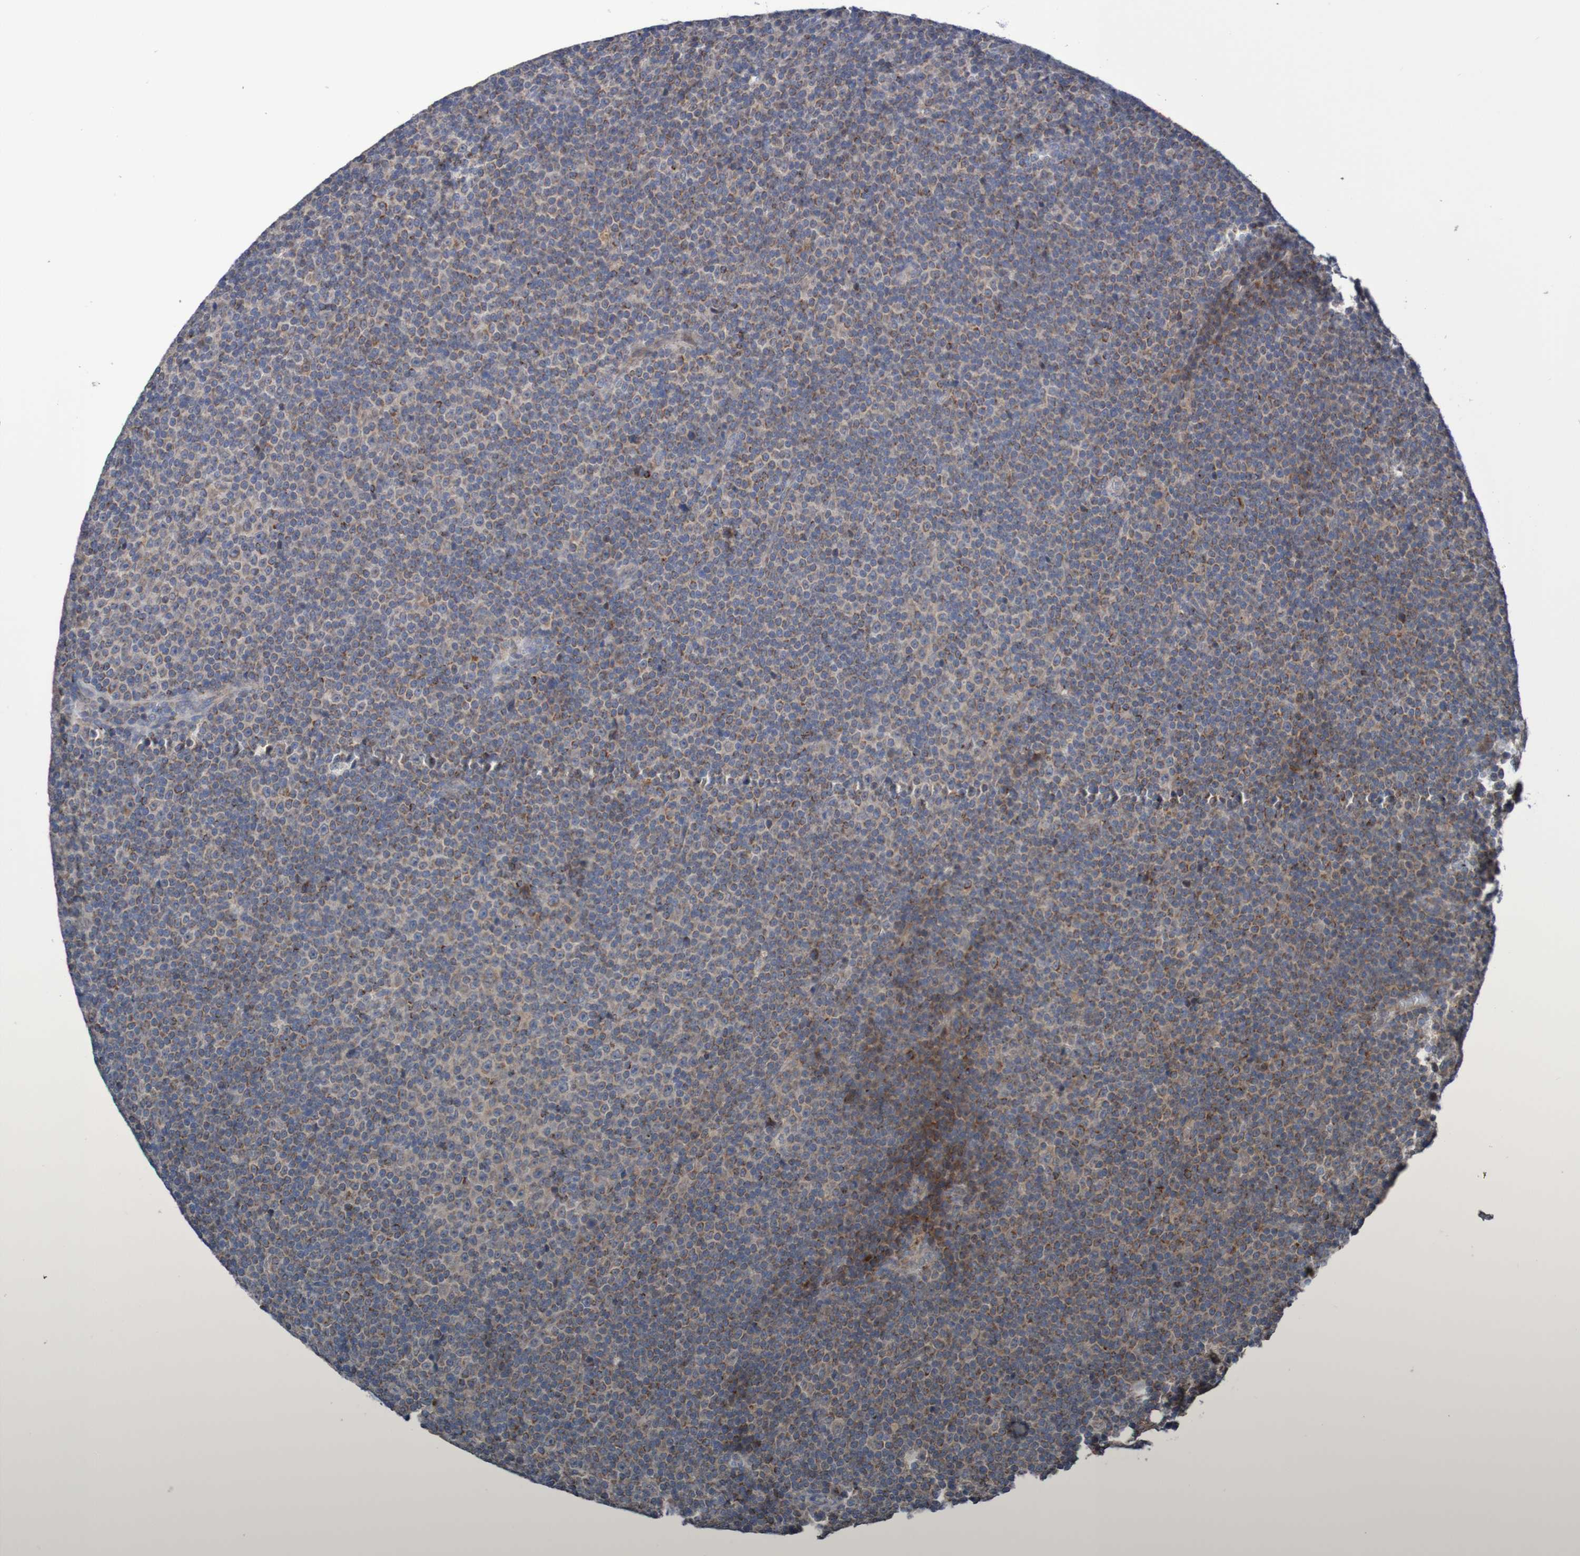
{"staining": {"intensity": "moderate", "quantity": "25%-75%", "location": "cytoplasmic/membranous"}, "tissue": "lymphoma", "cell_type": "Tumor cells", "image_type": "cancer", "snomed": [{"axis": "morphology", "description": "Malignant lymphoma, non-Hodgkin's type, Low grade"}, {"axis": "topography", "description": "Lymph node"}], "caption": "Immunohistochemical staining of low-grade malignant lymphoma, non-Hodgkin's type shows medium levels of moderate cytoplasmic/membranous protein staining in approximately 25%-75% of tumor cells. (DAB = brown stain, brightfield microscopy at high magnification).", "gene": "C3orf18", "patient": {"sex": "female", "age": 67}}